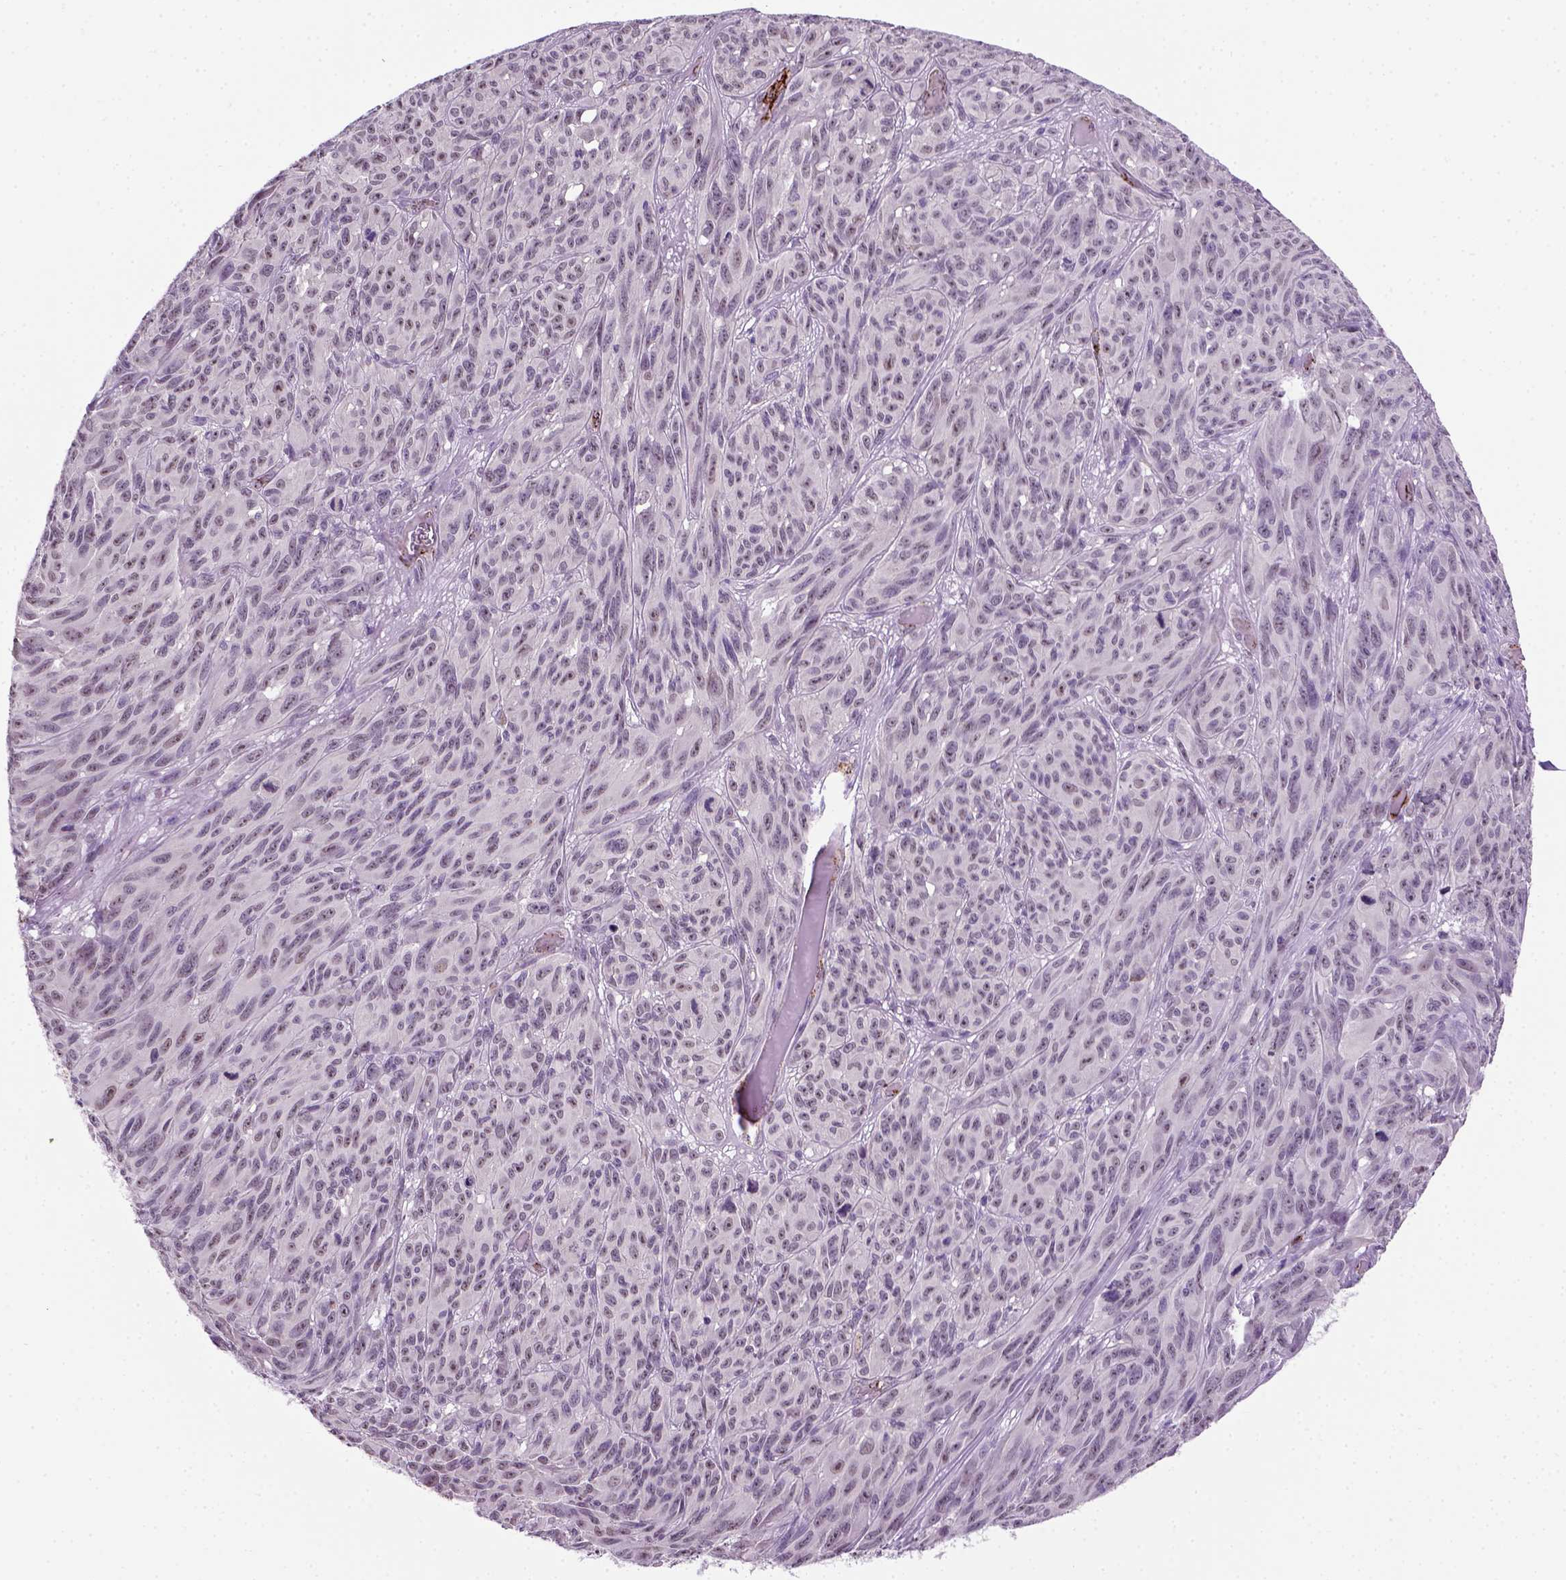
{"staining": {"intensity": "negative", "quantity": "none", "location": "none"}, "tissue": "melanoma", "cell_type": "Tumor cells", "image_type": "cancer", "snomed": [{"axis": "morphology", "description": "Malignant melanoma, NOS"}, {"axis": "topography", "description": "Vulva, labia, clitoris and Bartholin´s gland, NO"}], "caption": "Melanoma was stained to show a protein in brown. There is no significant positivity in tumor cells.", "gene": "VWF", "patient": {"sex": "female", "age": 75}}